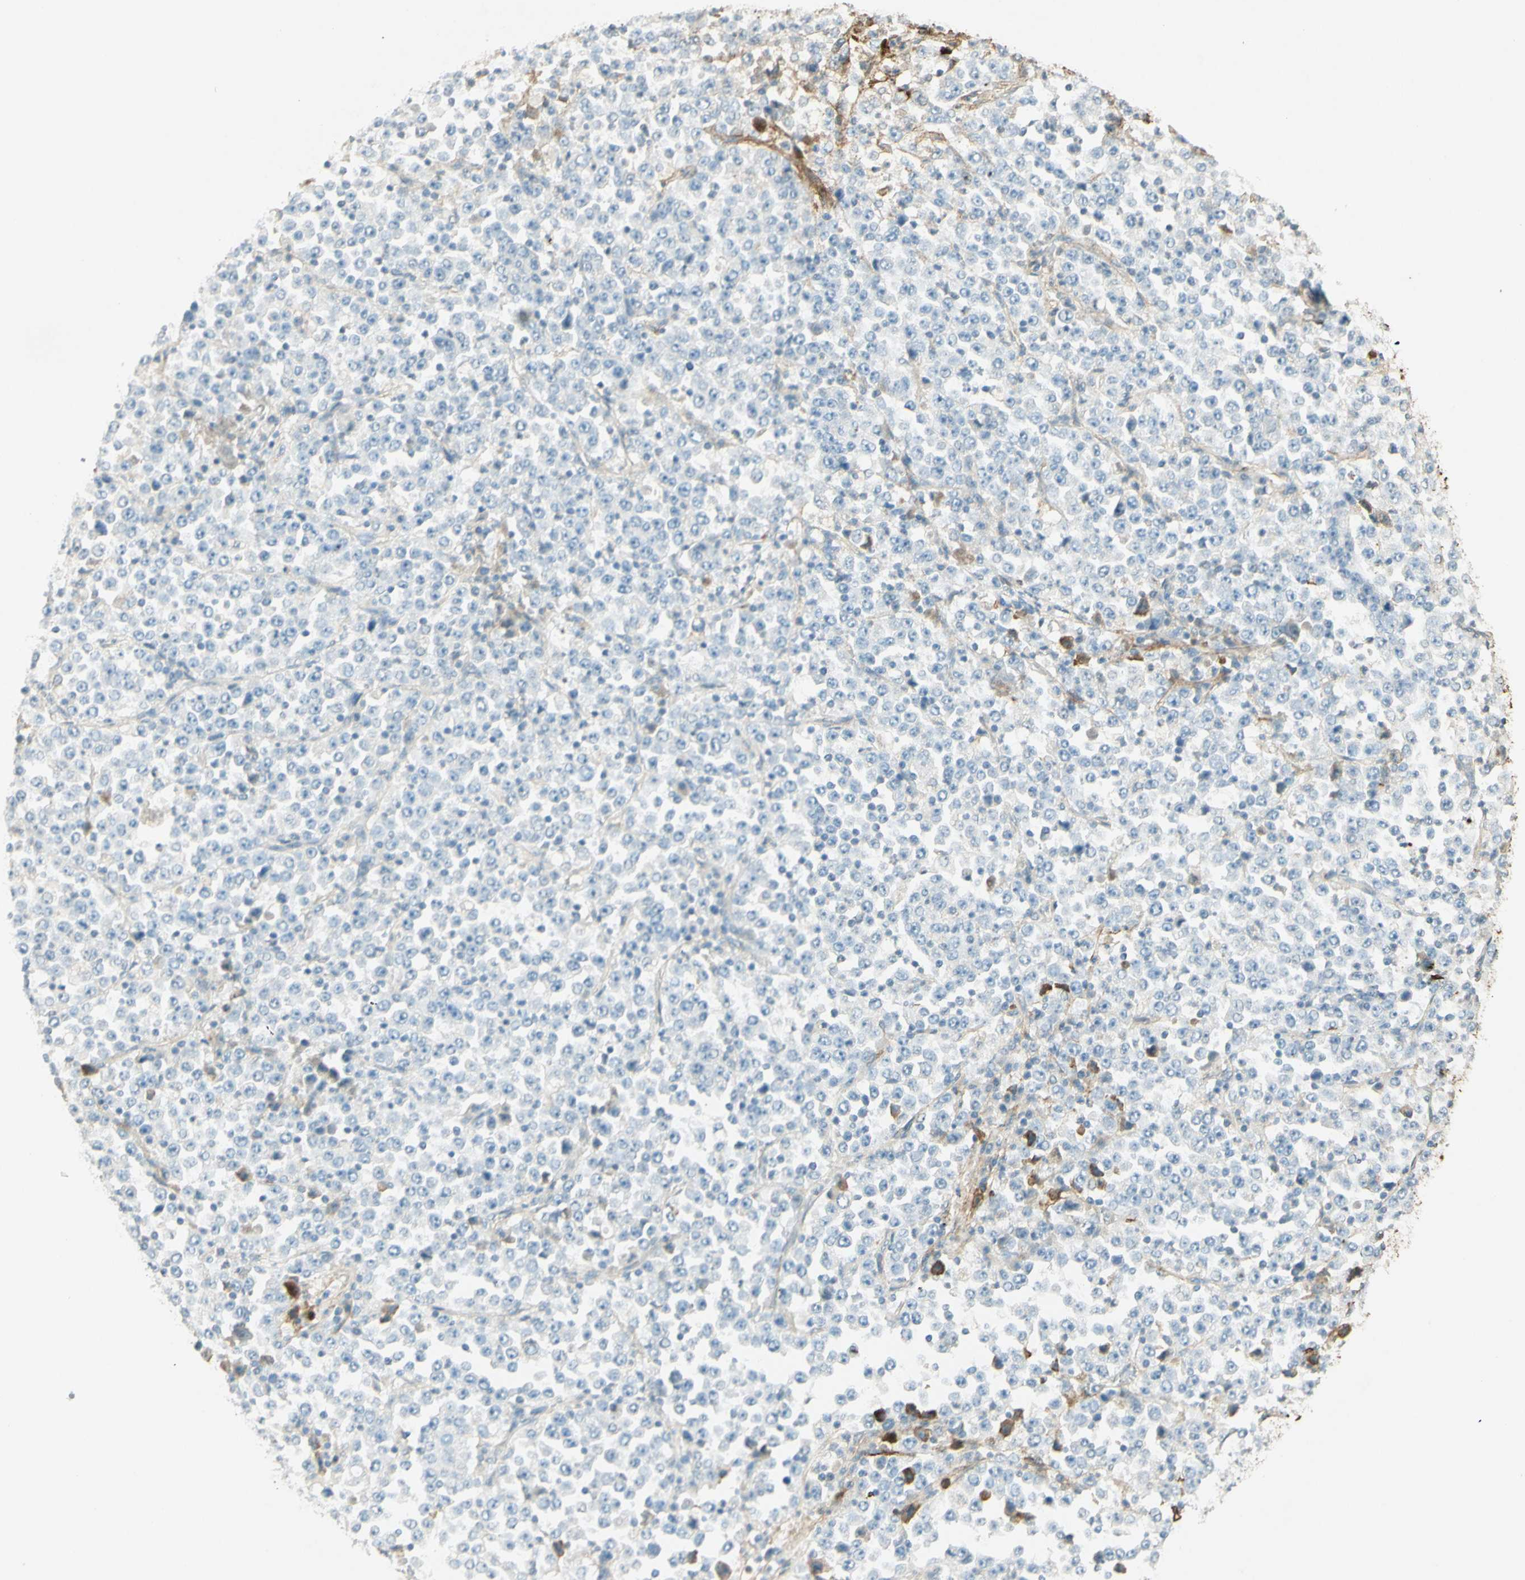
{"staining": {"intensity": "strong", "quantity": "<25%", "location": "cytoplasmic/membranous"}, "tissue": "stomach cancer", "cell_type": "Tumor cells", "image_type": "cancer", "snomed": [{"axis": "morphology", "description": "Normal tissue, NOS"}, {"axis": "morphology", "description": "Adenocarcinoma, NOS"}, {"axis": "topography", "description": "Stomach, upper"}, {"axis": "topography", "description": "Stomach"}], "caption": "Stomach adenocarcinoma stained for a protein demonstrates strong cytoplasmic/membranous positivity in tumor cells.", "gene": "TNN", "patient": {"sex": "male", "age": 59}}